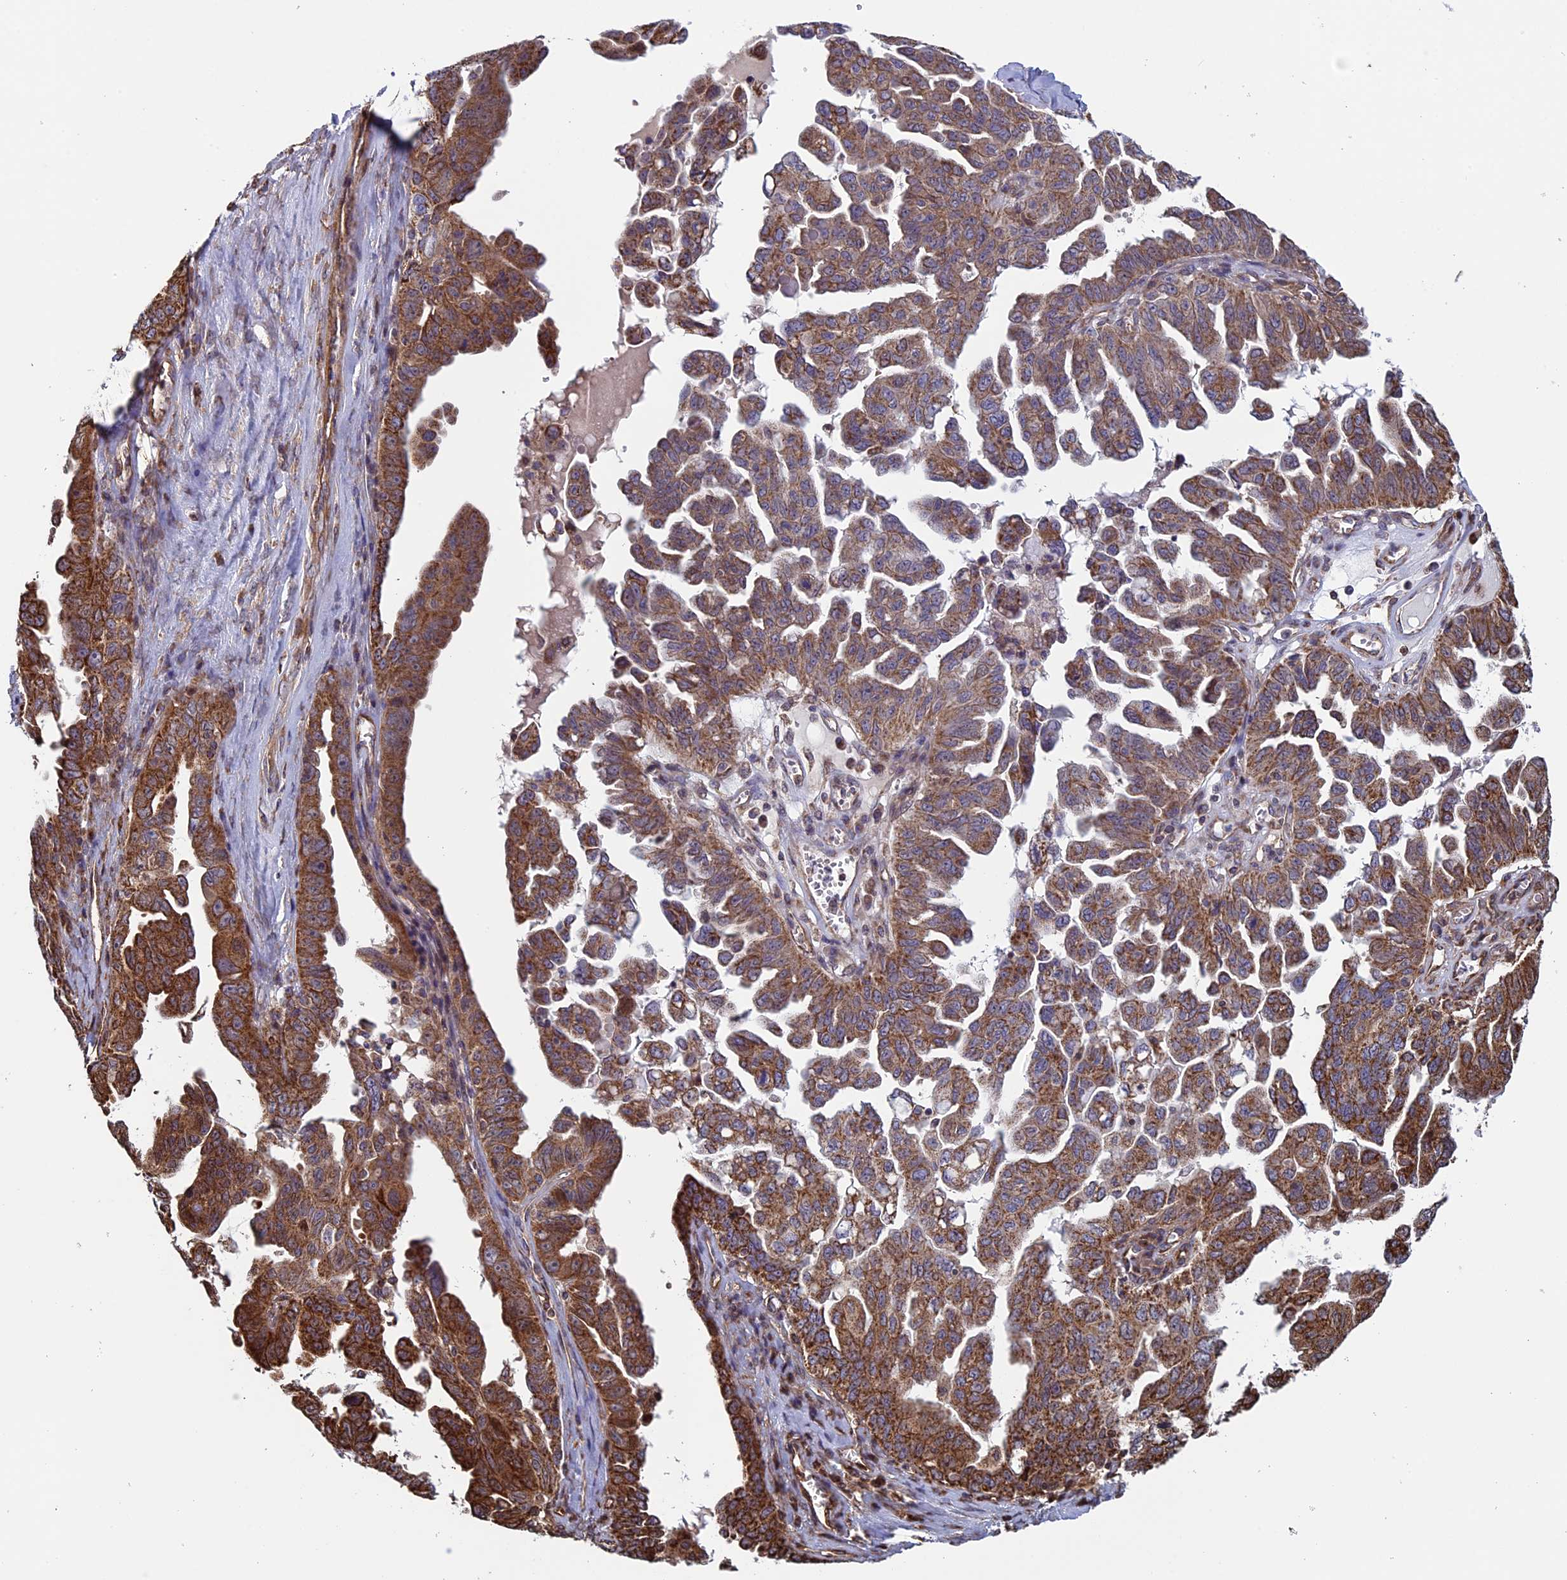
{"staining": {"intensity": "moderate", "quantity": ">75%", "location": "cytoplasmic/membranous"}, "tissue": "ovarian cancer", "cell_type": "Tumor cells", "image_type": "cancer", "snomed": [{"axis": "morphology", "description": "Carcinoma, endometroid"}, {"axis": "topography", "description": "Ovary"}], "caption": "Immunohistochemical staining of human endometroid carcinoma (ovarian) exhibits medium levels of moderate cytoplasmic/membranous staining in approximately >75% of tumor cells. The protein of interest is stained brown, and the nuclei are stained in blue (DAB IHC with brightfield microscopy, high magnification).", "gene": "CCDC8", "patient": {"sex": "female", "age": 62}}